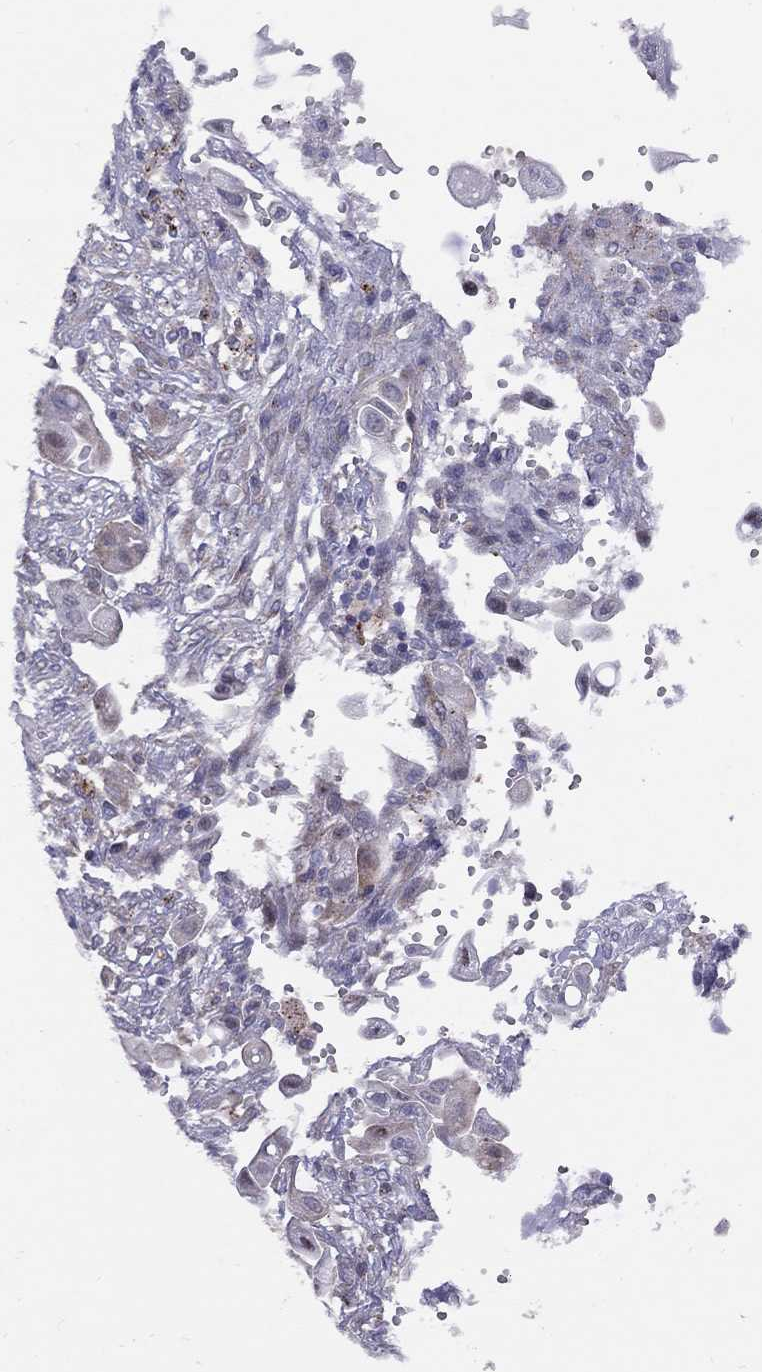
{"staining": {"intensity": "weak", "quantity": "<25%", "location": "cytoplasmic/membranous"}, "tissue": "pancreatic cancer", "cell_type": "Tumor cells", "image_type": "cancer", "snomed": [{"axis": "morphology", "description": "Adenocarcinoma, NOS"}, {"axis": "topography", "description": "Pancreas"}], "caption": "The IHC photomicrograph has no significant positivity in tumor cells of pancreatic adenocarcinoma tissue.", "gene": "MAGEB4", "patient": {"sex": "male", "age": 50}}